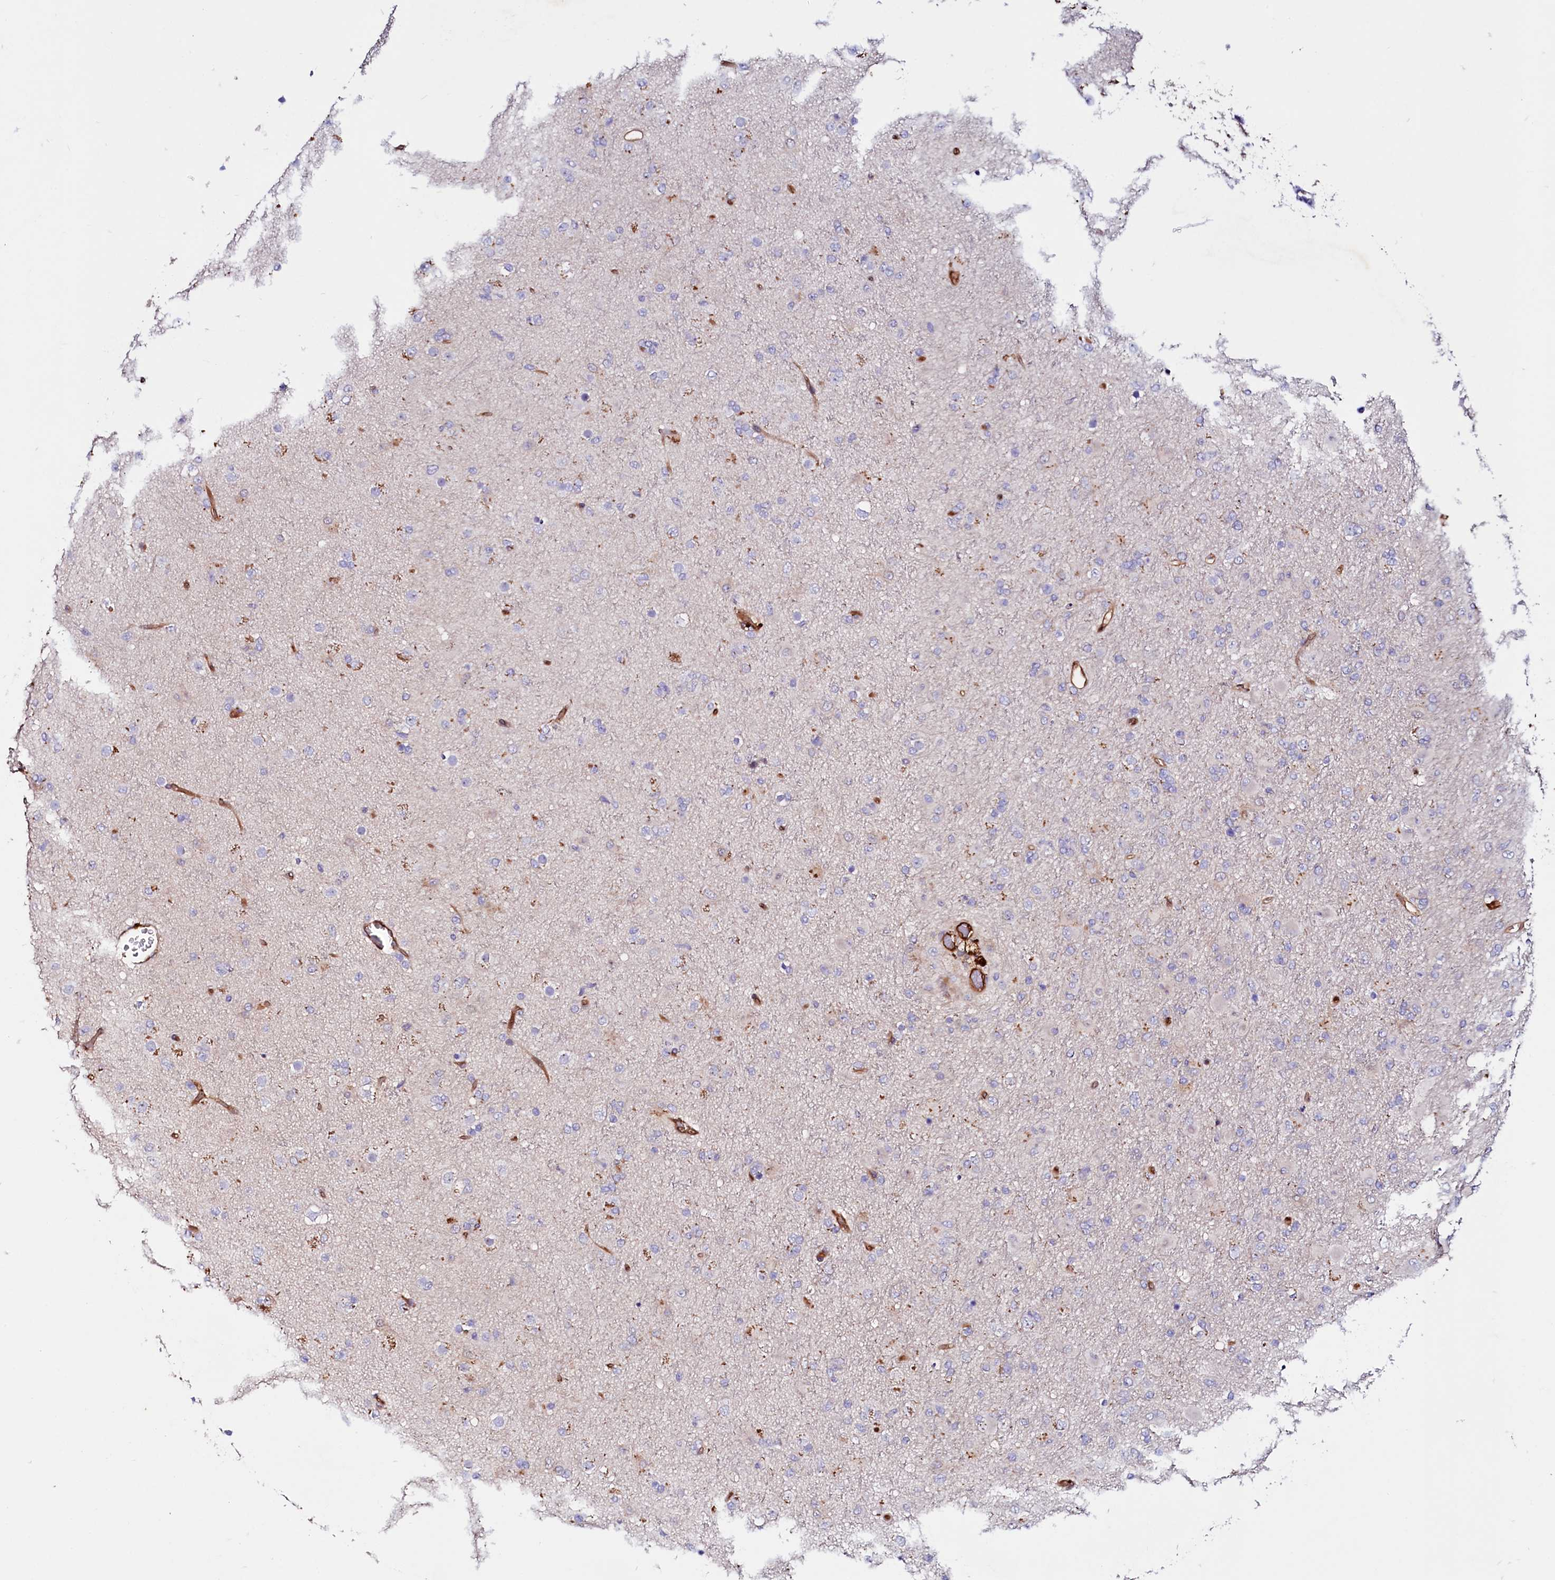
{"staining": {"intensity": "negative", "quantity": "none", "location": "none"}, "tissue": "glioma", "cell_type": "Tumor cells", "image_type": "cancer", "snomed": [{"axis": "morphology", "description": "Glioma, malignant, Low grade"}, {"axis": "topography", "description": "Brain"}], "caption": "This is an IHC micrograph of low-grade glioma (malignant). There is no expression in tumor cells.", "gene": "IL17RD", "patient": {"sex": "male", "age": 65}}